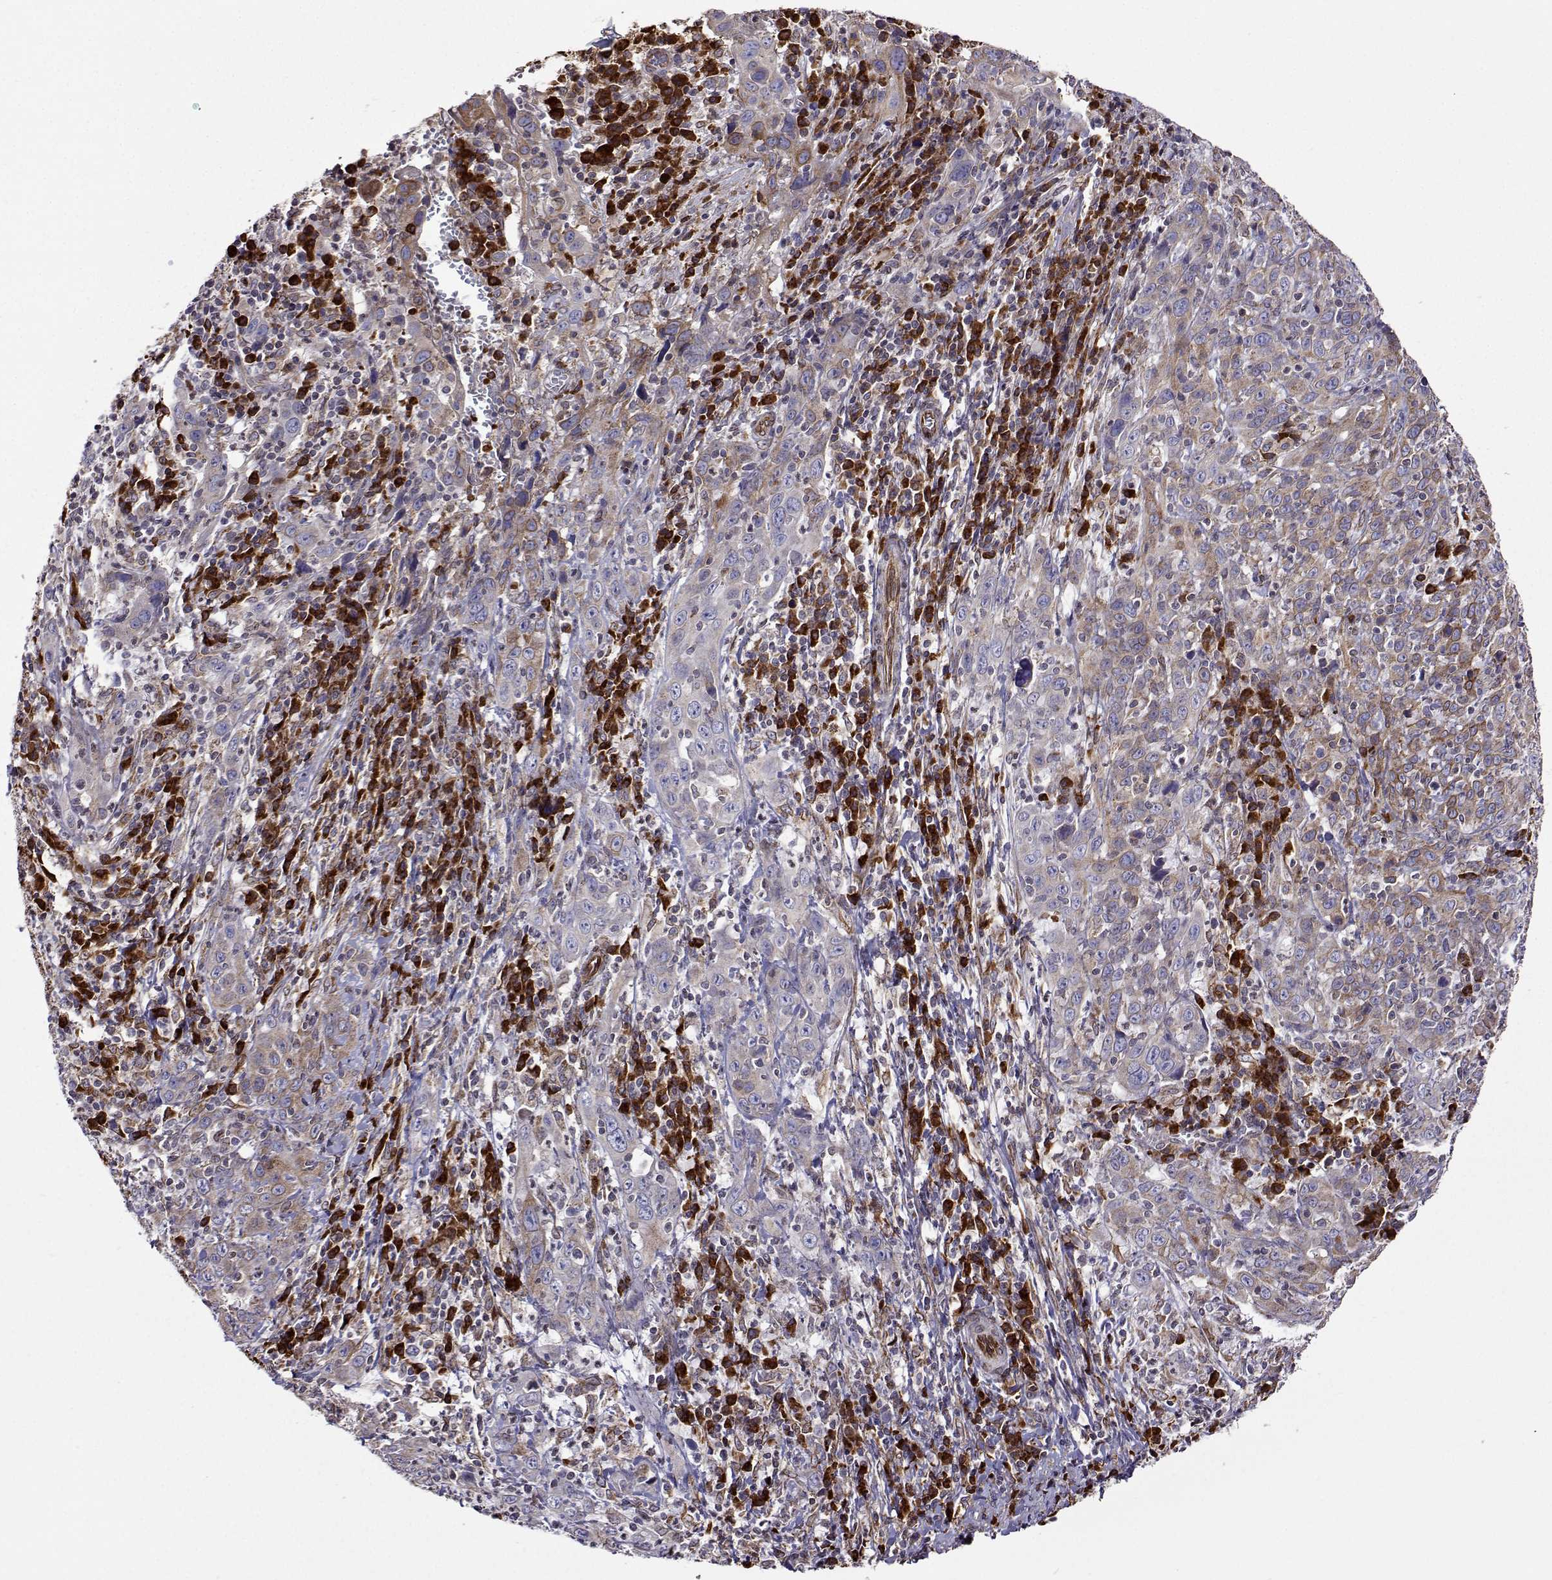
{"staining": {"intensity": "weak", "quantity": "25%-75%", "location": "cytoplasmic/membranous"}, "tissue": "cervical cancer", "cell_type": "Tumor cells", "image_type": "cancer", "snomed": [{"axis": "morphology", "description": "Squamous cell carcinoma, NOS"}, {"axis": "topography", "description": "Cervix"}], "caption": "Cervical squamous cell carcinoma stained with DAB (3,3'-diaminobenzidine) immunohistochemistry demonstrates low levels of weak cytoplasmic/membranous staining in about 25%-75% of tumor cells. (DAB (3,3'-diaminobenzidine) = brown stain, brightfield microscopy at high magnification).", "gene": "PGRMC2", "patient": {"sex": "female", "age": 46}}